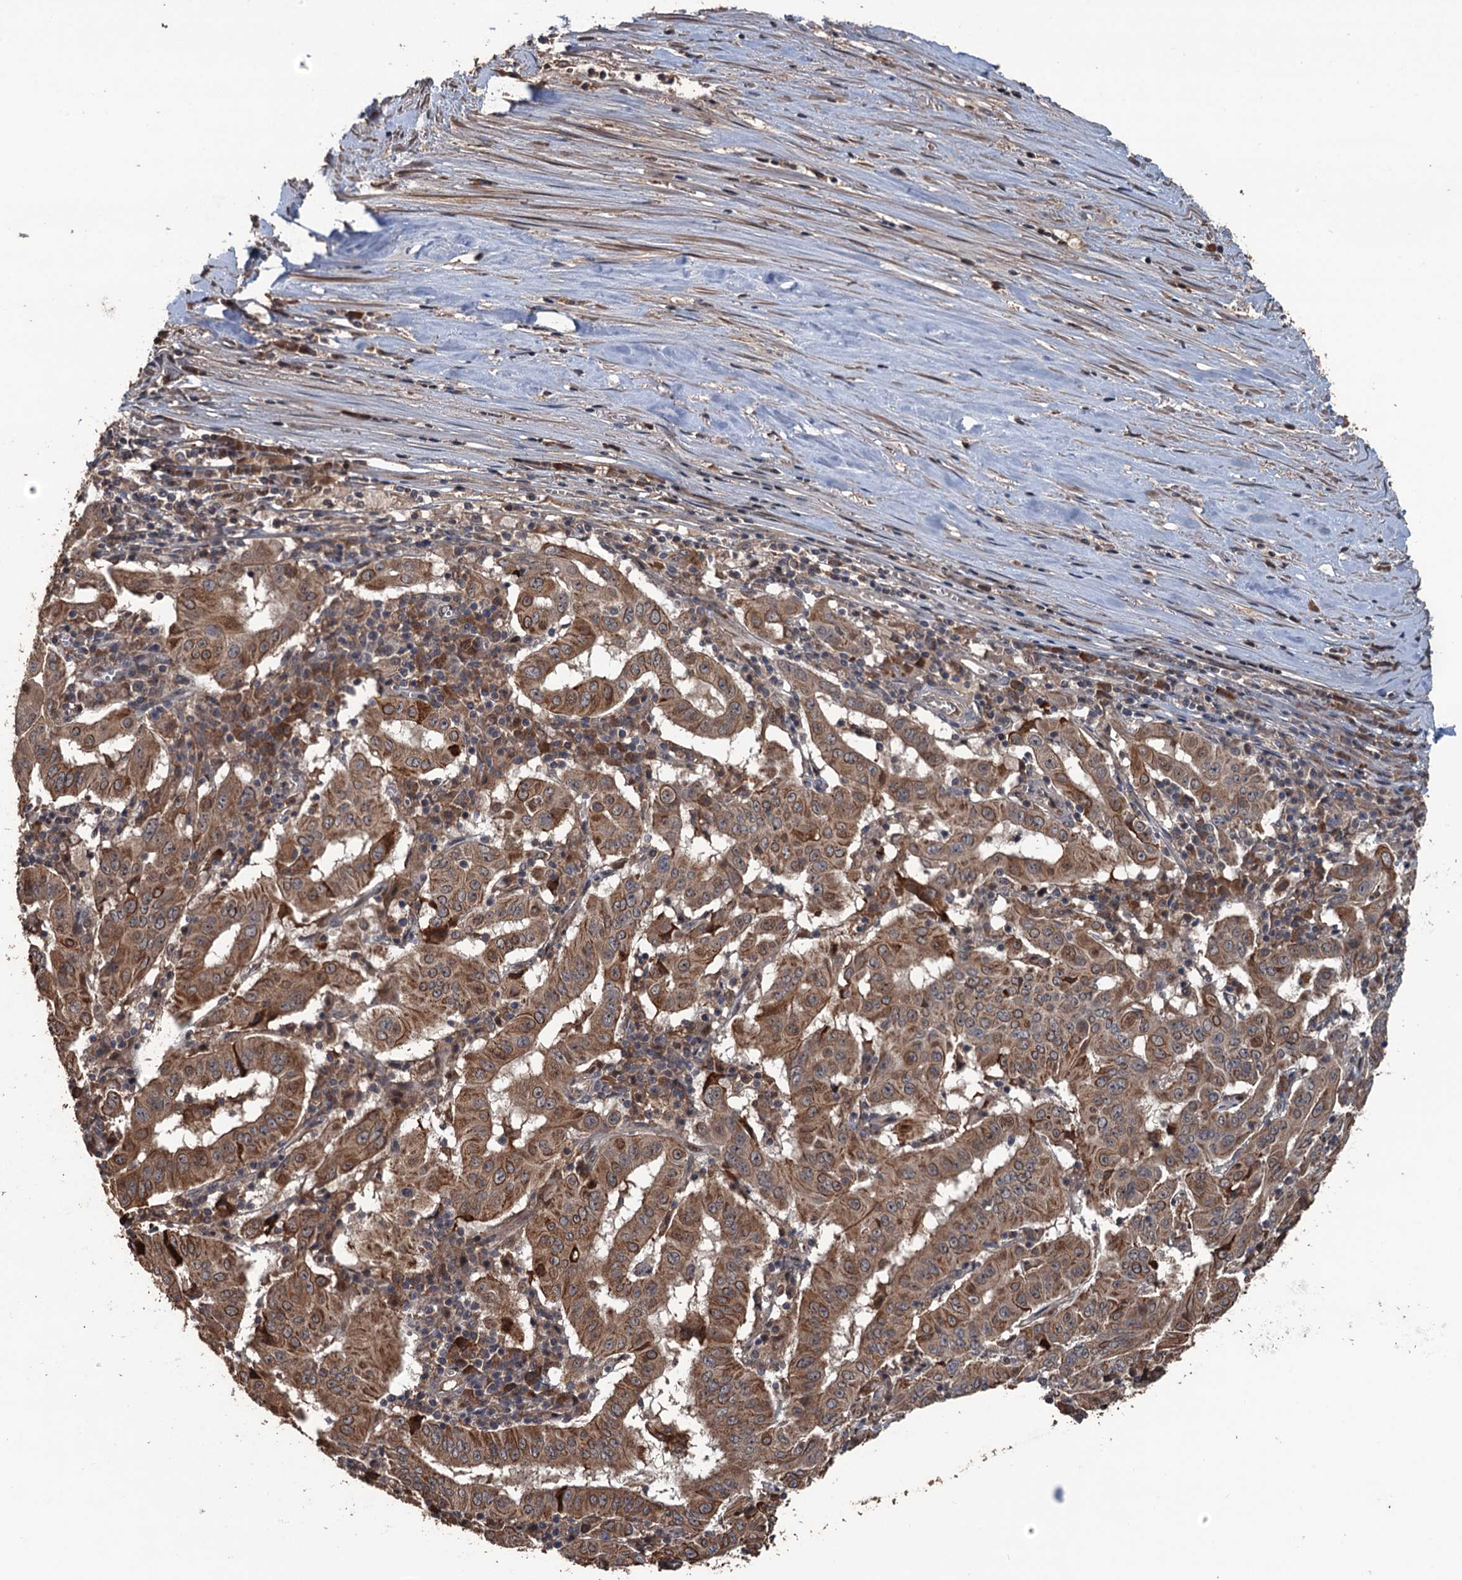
{"staining": {"intensity": "moderate", "quantity": ">75%", "location": "cytoplasmic/membranous,nuclear"}, "tissue": "pancreatic cancer", "cell_type": "Tumor cells", "image_type": "cancer", "snomed": [{"axis": "morphology", "description": "Adenocarcinoma, NOS"}, {"axis": "topography", "description": "Pancreas"}], "caption": "This micrograph displays IHC staining of pancreatic cancer, with medium moderate cytoplasmic/membranous and nuclear expression in about >75% of tumor cells.", "gene": "ZNF438", "patient": {"sex": "male", "age": 63}}